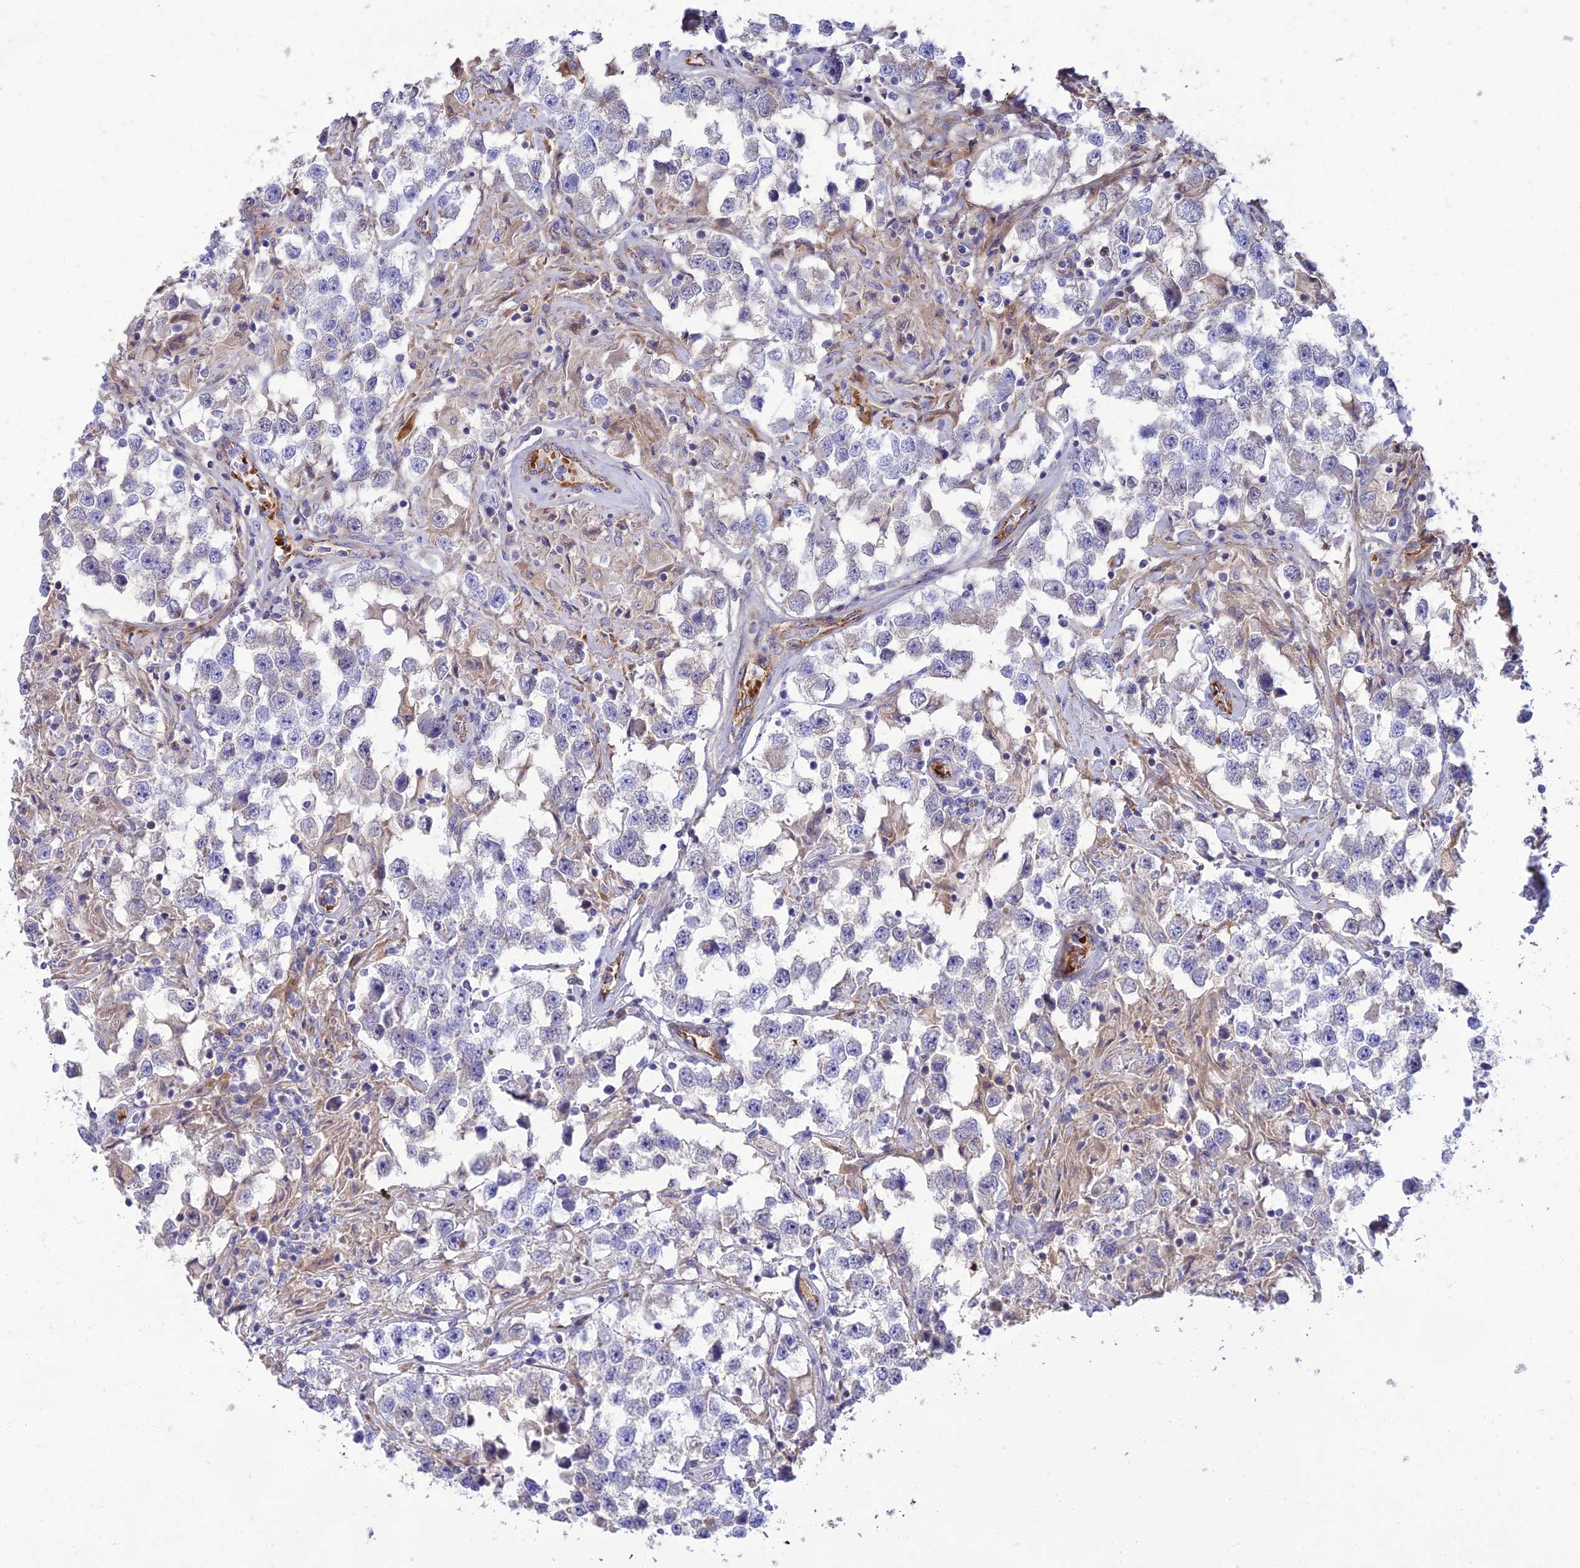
{"staining": {"intensity": "negative", "quantity": "none", "location": "none"}, "tissue": "testis cancer", "cell_type": "Tumor cells", "image_type": "cancer", "snomed": [{"axis": "morphology", "description": "Seminoma, NOS"}, {"axis": "topography", "description": "Testis"}], "caption": "An image of testis cancer (seminoma) stained for a protein shows no brown staining in tumor cells.", "gene": "SEL1L3", "patient": {"sex": "male", "age": 46}}